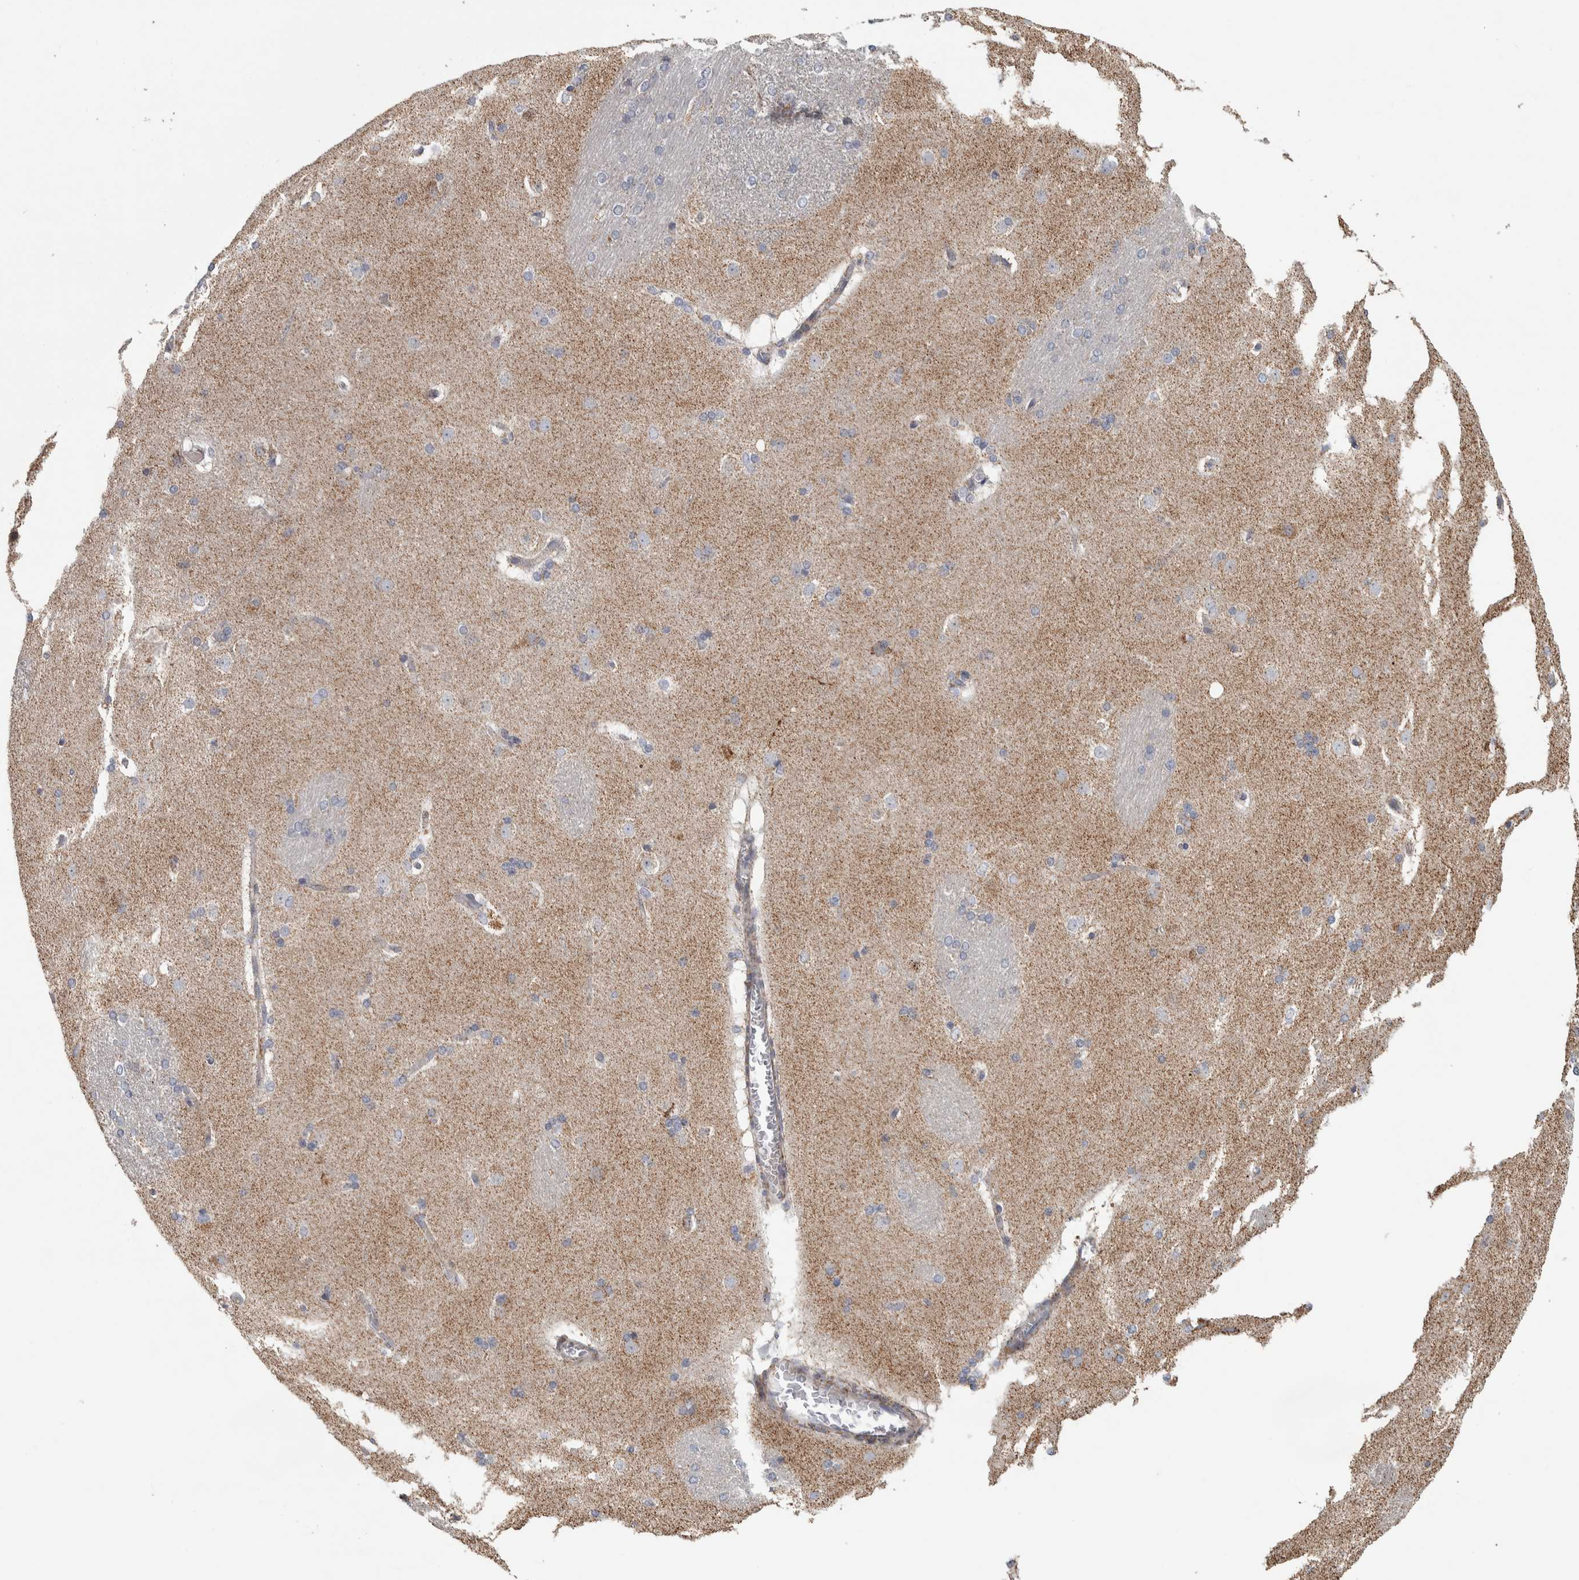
{"staining": {"intensity": "negative", "quantity": "none", "location": "none"}, "tissue": "caudate", "cell_type": "Glial cells", "image_type": "normal", "snomed": [{"axis": "morphology", "description": "Normal tissue, NOS"}, {"axis": "topography", "description": "Lateral ventricle wall"}], "caption": "Protein analysis of benign caudate shows no significant positivity in glial cells.", "gene": "FAM78A", "patient": {"sex": "female", "age": 19}}